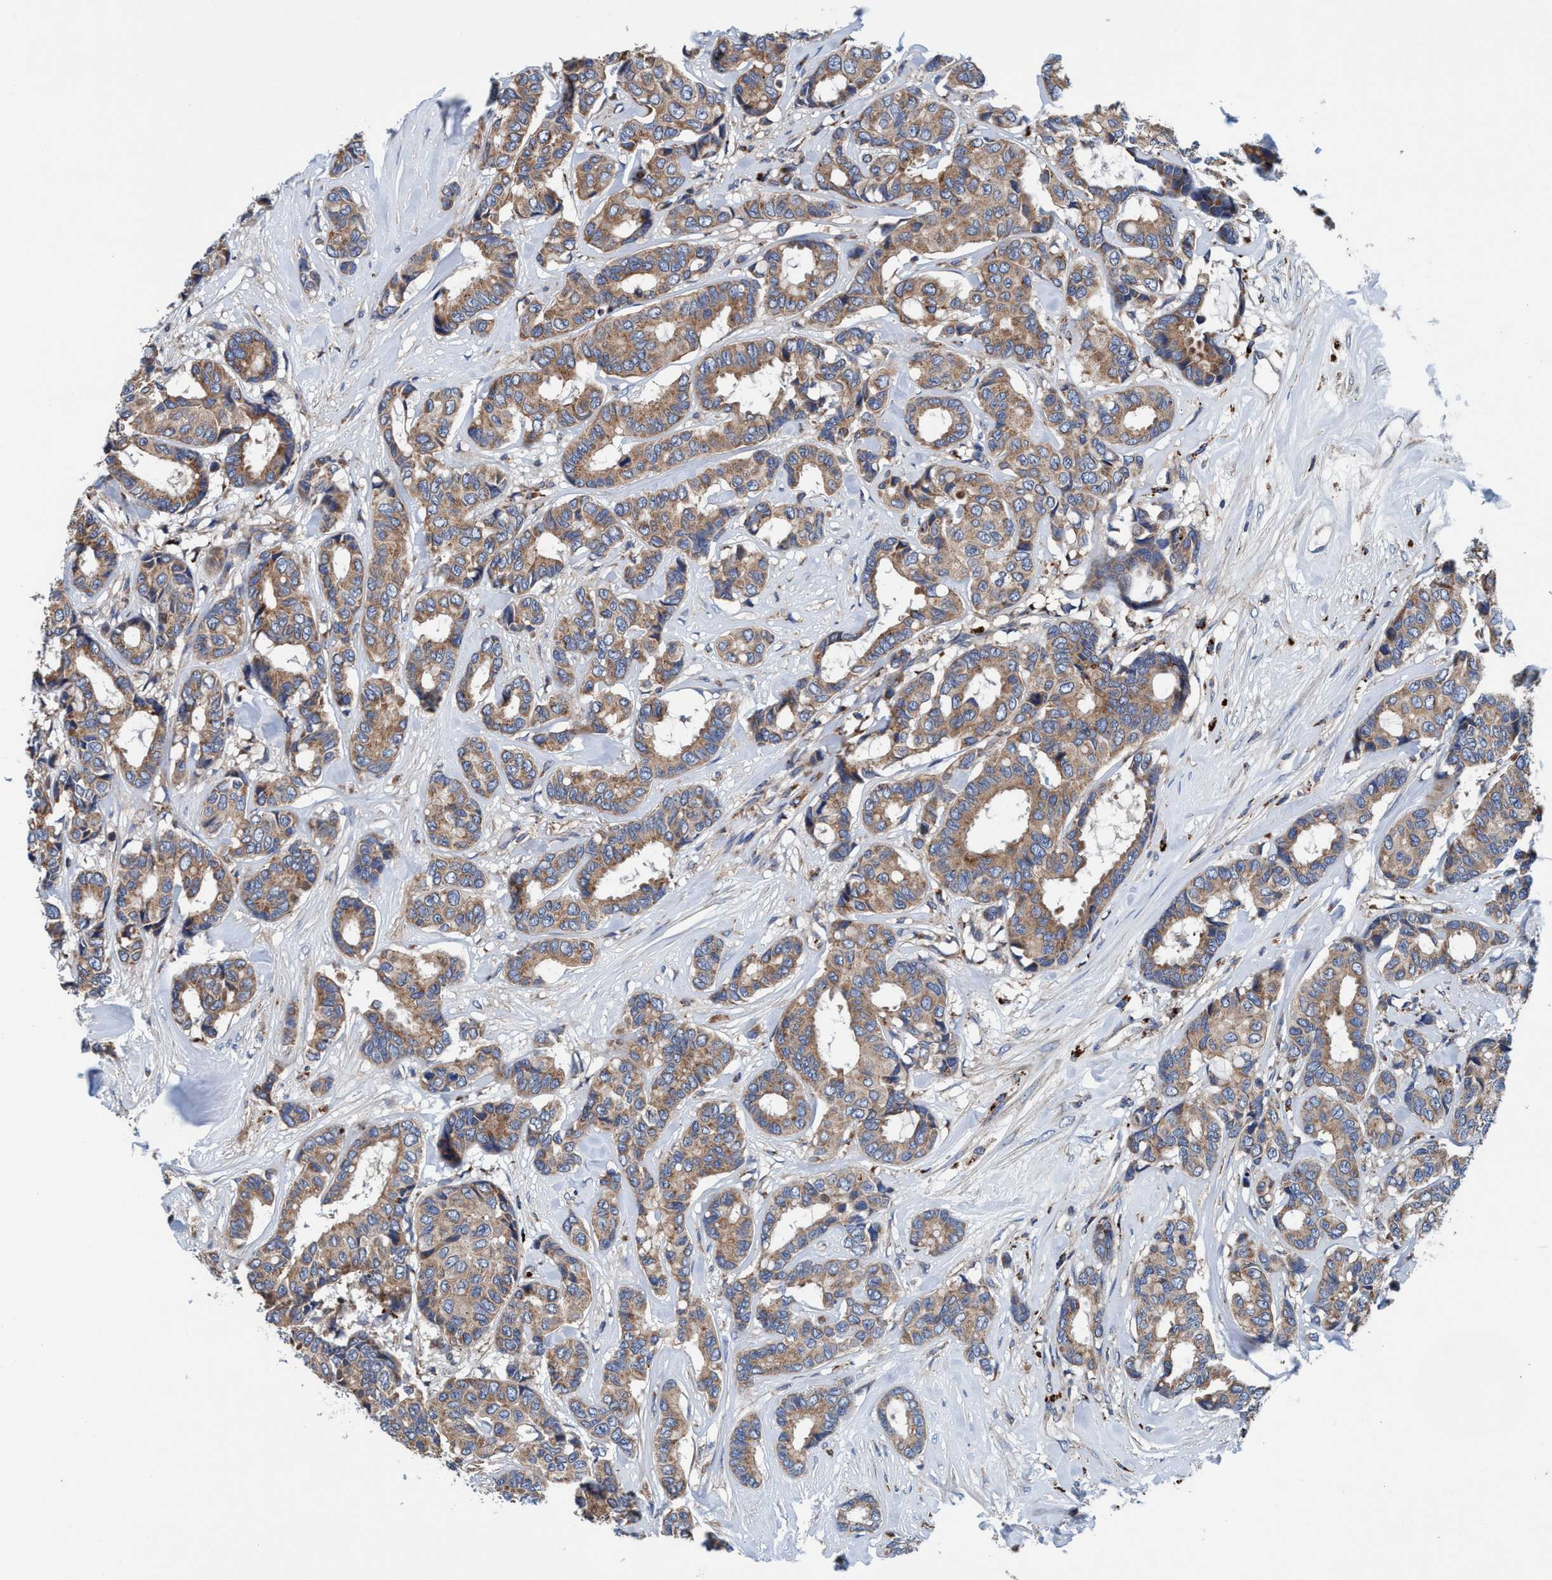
{"staining": {"intensity": "moderate", "quantity": ">75%", "location": "cytoplasmic/membranous"}, "tissue": "breast cancer", "cell_type": "Tumor cells", "image_type": "cancer", "snomed": [{"axis": "morphology", "description": "Duct carcinoma"}, {"axis": "topography", "description": "Breast"}], "caption": "This photomicrograph shows immunohistochemistry staining of human breast infiltrating ductal carcinoma, with medium moderate cytoplasmic/membranous expression in about >75% of tumor cells.", "gene": "ENDOG", "patient": {"sex": "female", "age": 87}}